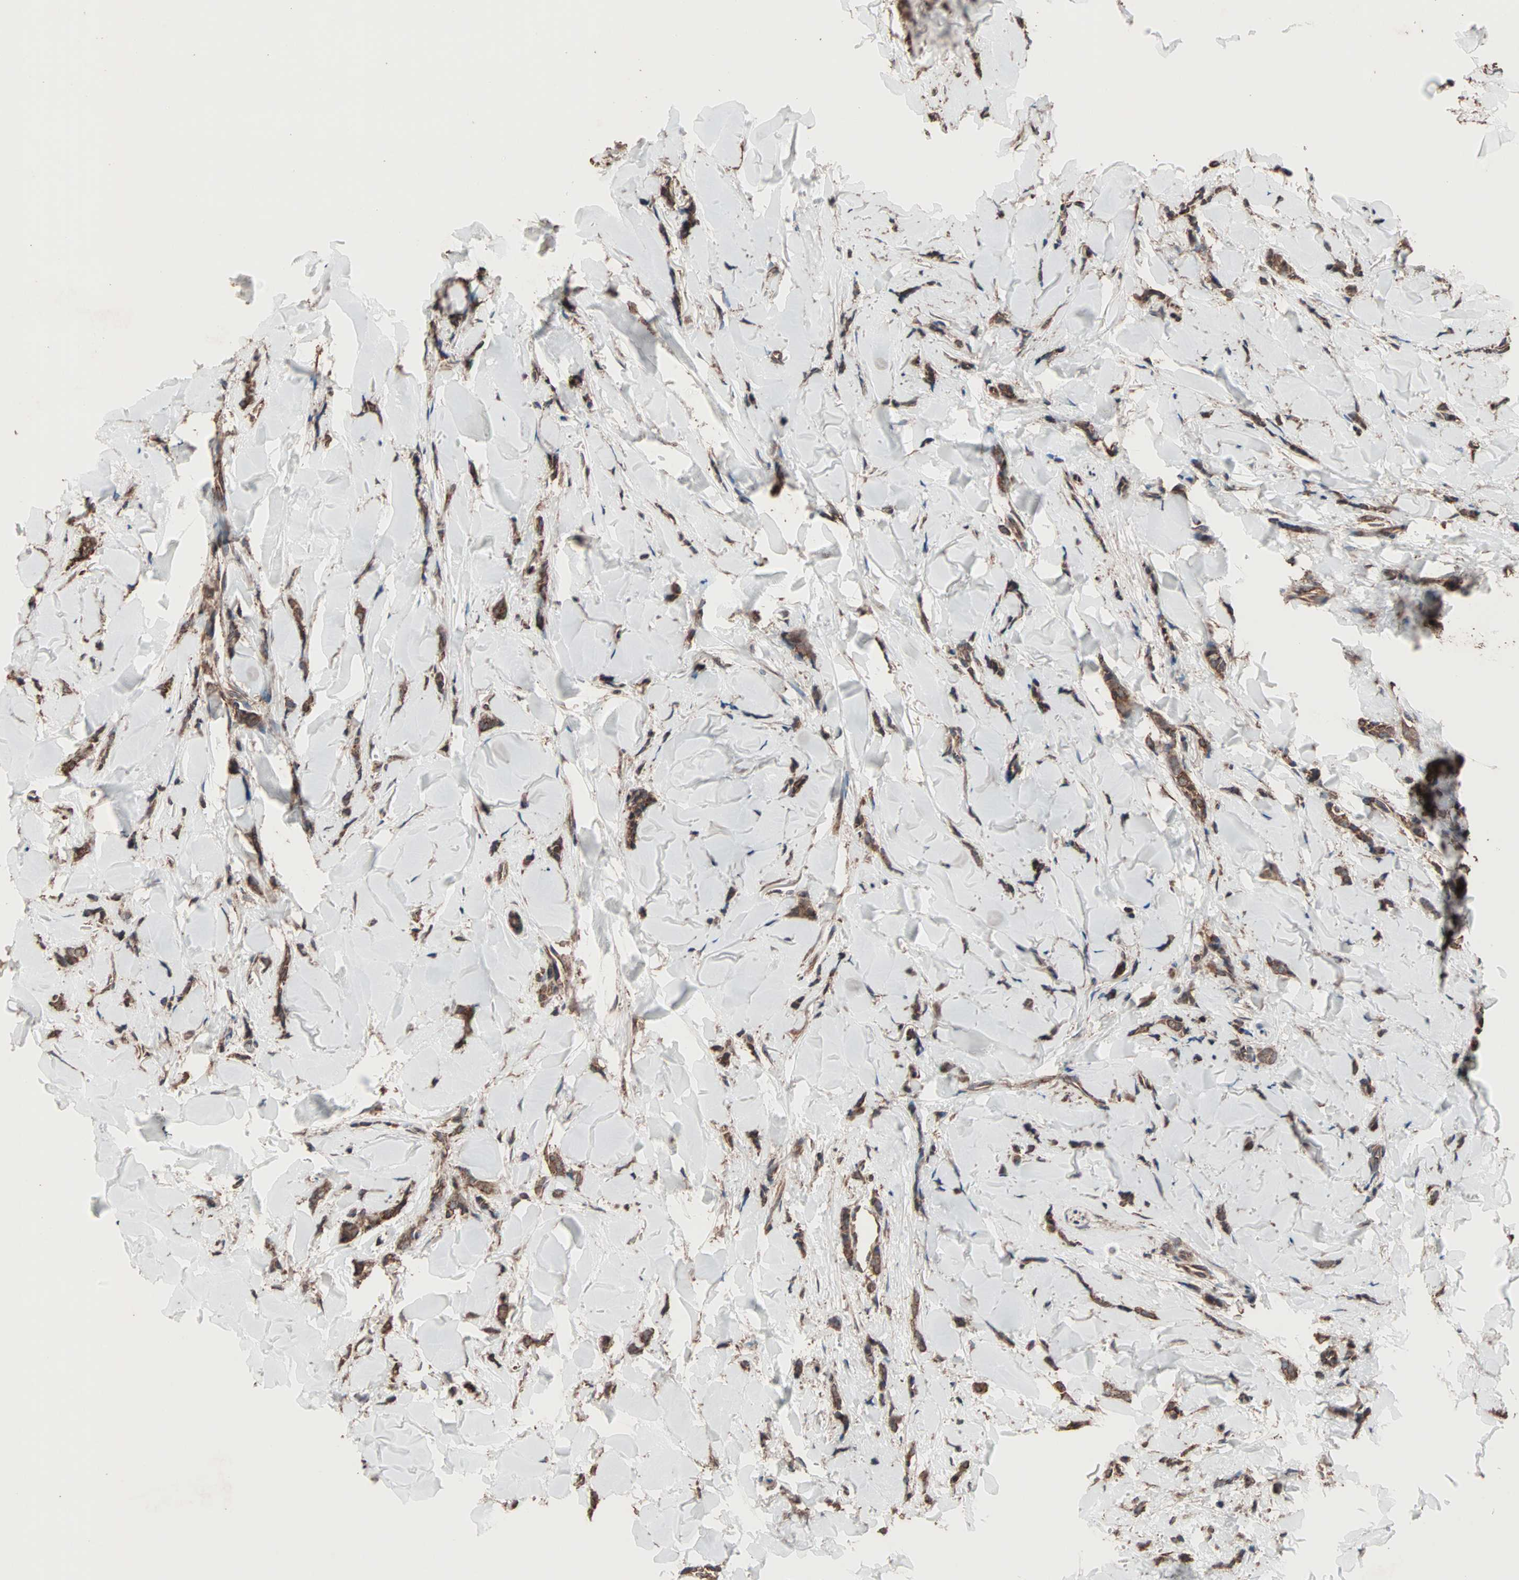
{"staining": {"intensity": "strong", "quantity": ">75%", "location": "cytoplasmic/membranous"}, "tissue": "breast cancer", "cell_type": "Tumor cells", "image_type": "cancer", "snomed": [{"axis": "morphology", "description": "Lobular carcinoma"}, {"axis": "topography", "description": "Skin"}, {"axis": "topography", "description": "Breast"}], "caption": "This micrograph demonstrates immunohistochemistry (IHC) staining of human breast cancer (lobular carcinoma), with high strong cytoplasmic/membranous staining in about >75% of tumor cells.", "gene": "MRPL2", "patient": {"sex": "female", "age": 46}}